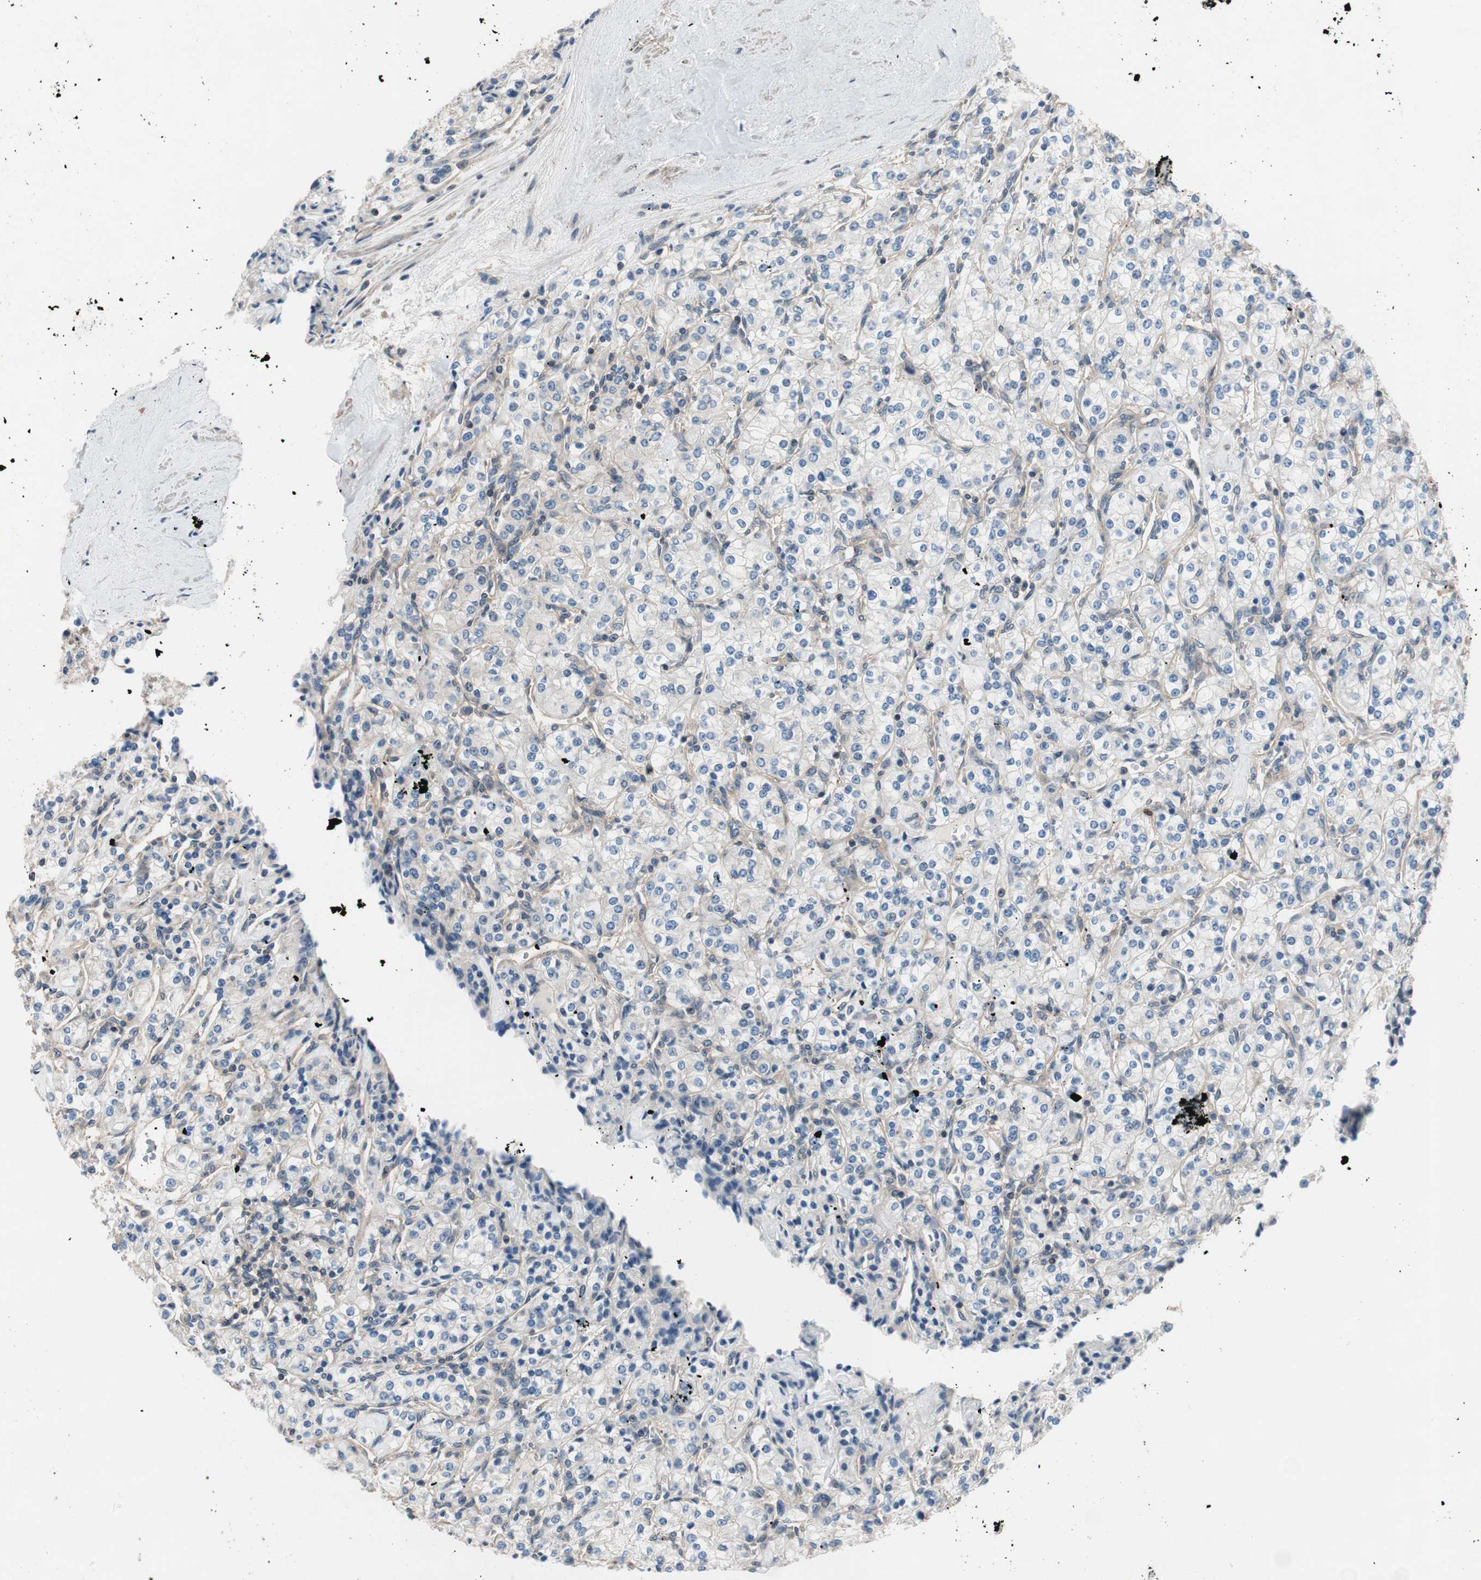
{"staining": {"intensity": "negative", "quantity": "none", "location": "none"}, "tissue": "renal cancer", "cell_type": "Tumor cells", "image_type": "cancer", "snomed": [{"axis": "morphology", "description": "Adenocarcinoma, NOS"}, {"axis": "topography", "description": "Kidney"}], "caption": "Immunohistochemical staining of human renal cancer (adenocarcinoma) exhibits no significant staining in tumor cells. (Stains: DAB (3,3'-diaminobenzidine) immunohistochemistry (IHC) with hematoxylin counter stain, Microscopy: brightfield microscopy at high magnification).", "gene": "CALML3", "patient": {"sex": "male", "age": 77}}